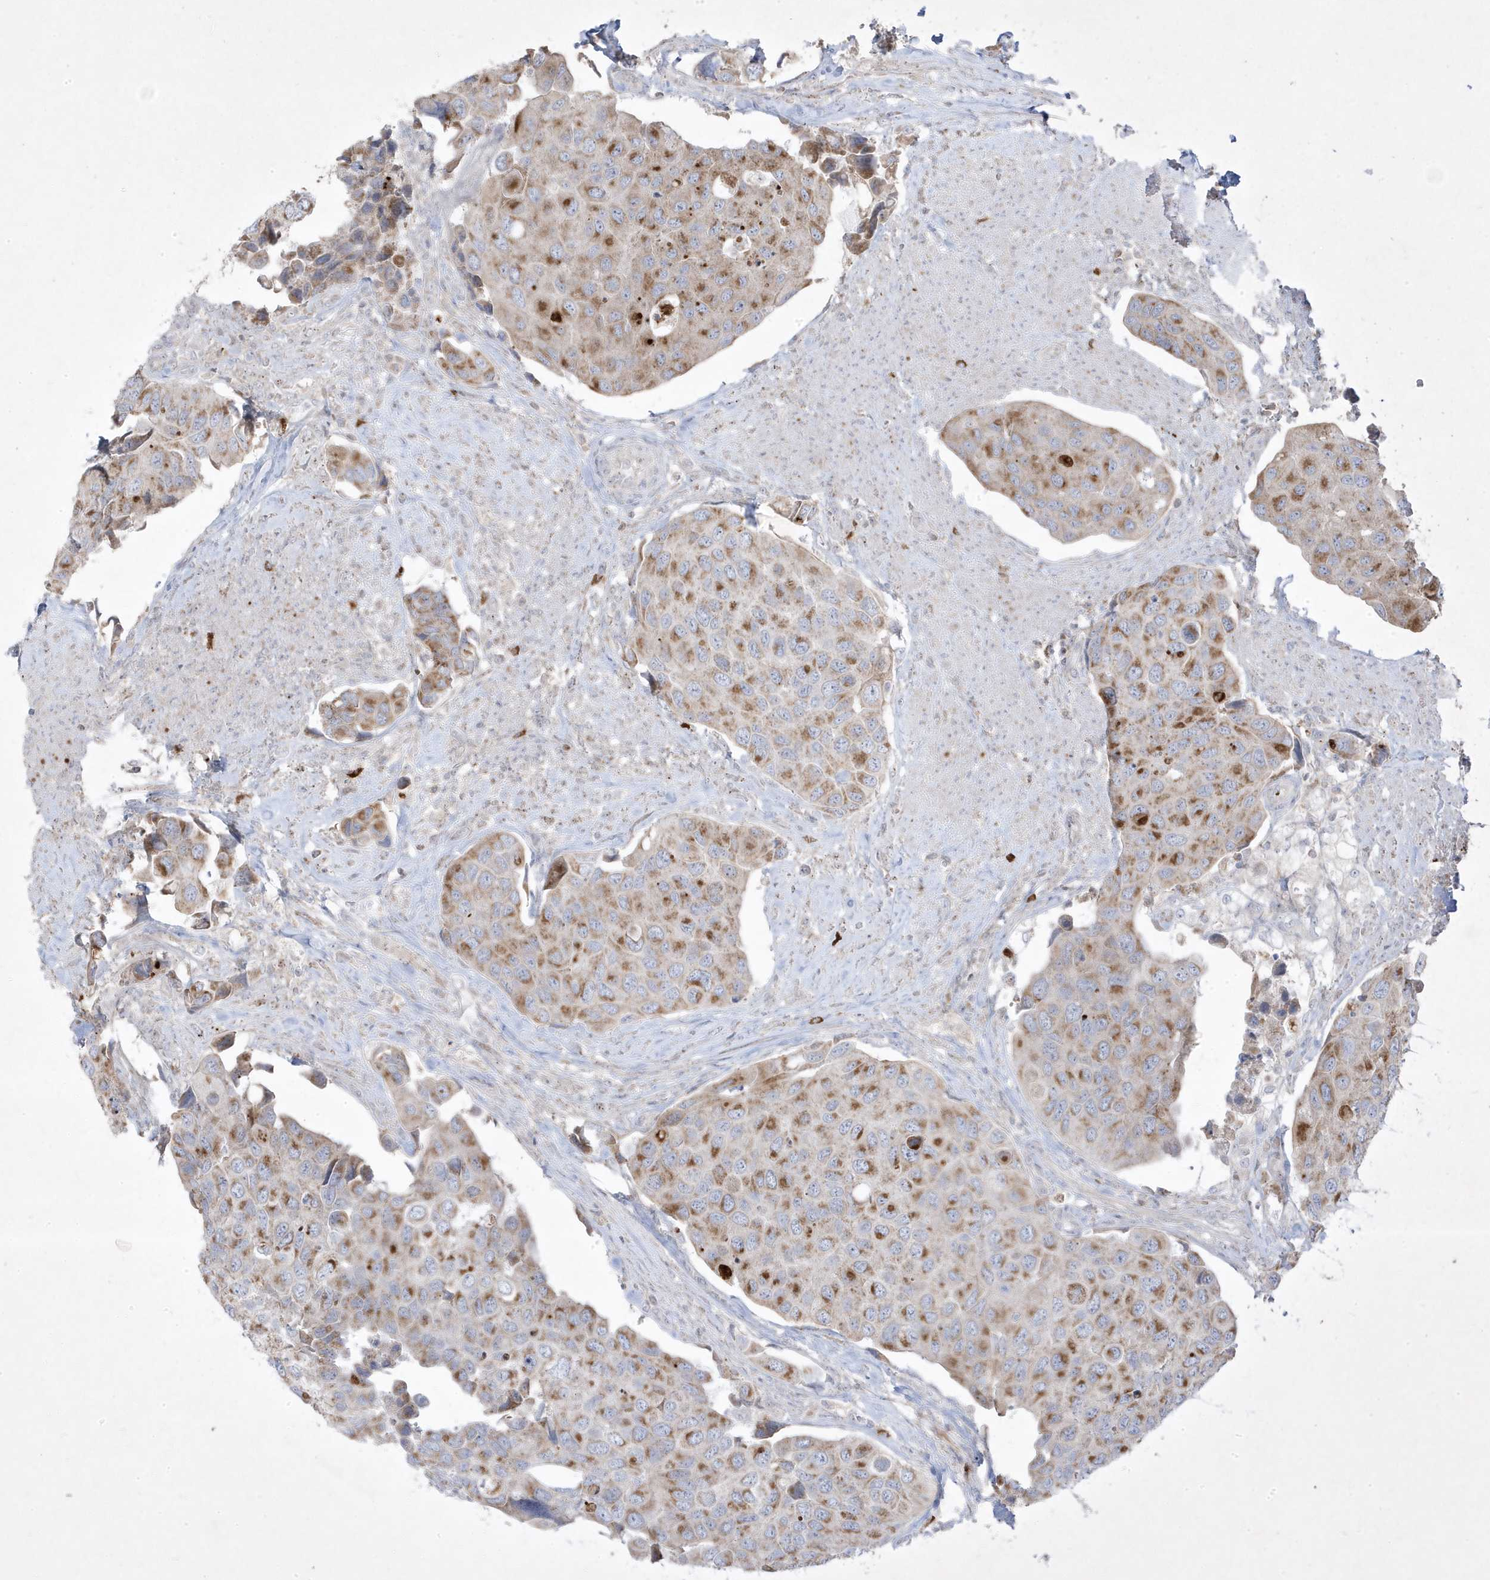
{"staining": {"intensity": "moderate", "quantity": ">75%", "location": "cytoplasmic/membranous"}, "tissue": "urothelial cancer", "cell_type": "Tumor cells", "image_type": "cancer", "snomed": [{"axis": "morphology", "description": "Urothelial carcinoma, High grade"}, {"axis": "topography", "description": "Urinary bladder"}], "caption": "The image demonstrates a brown stain indicating the presence of a protein in the cytoplasmic/membranous of tumor cells in urothelial cancer.", "gene": "ADAMTSL3", "patient": {"sex": "male", "age": 74}}